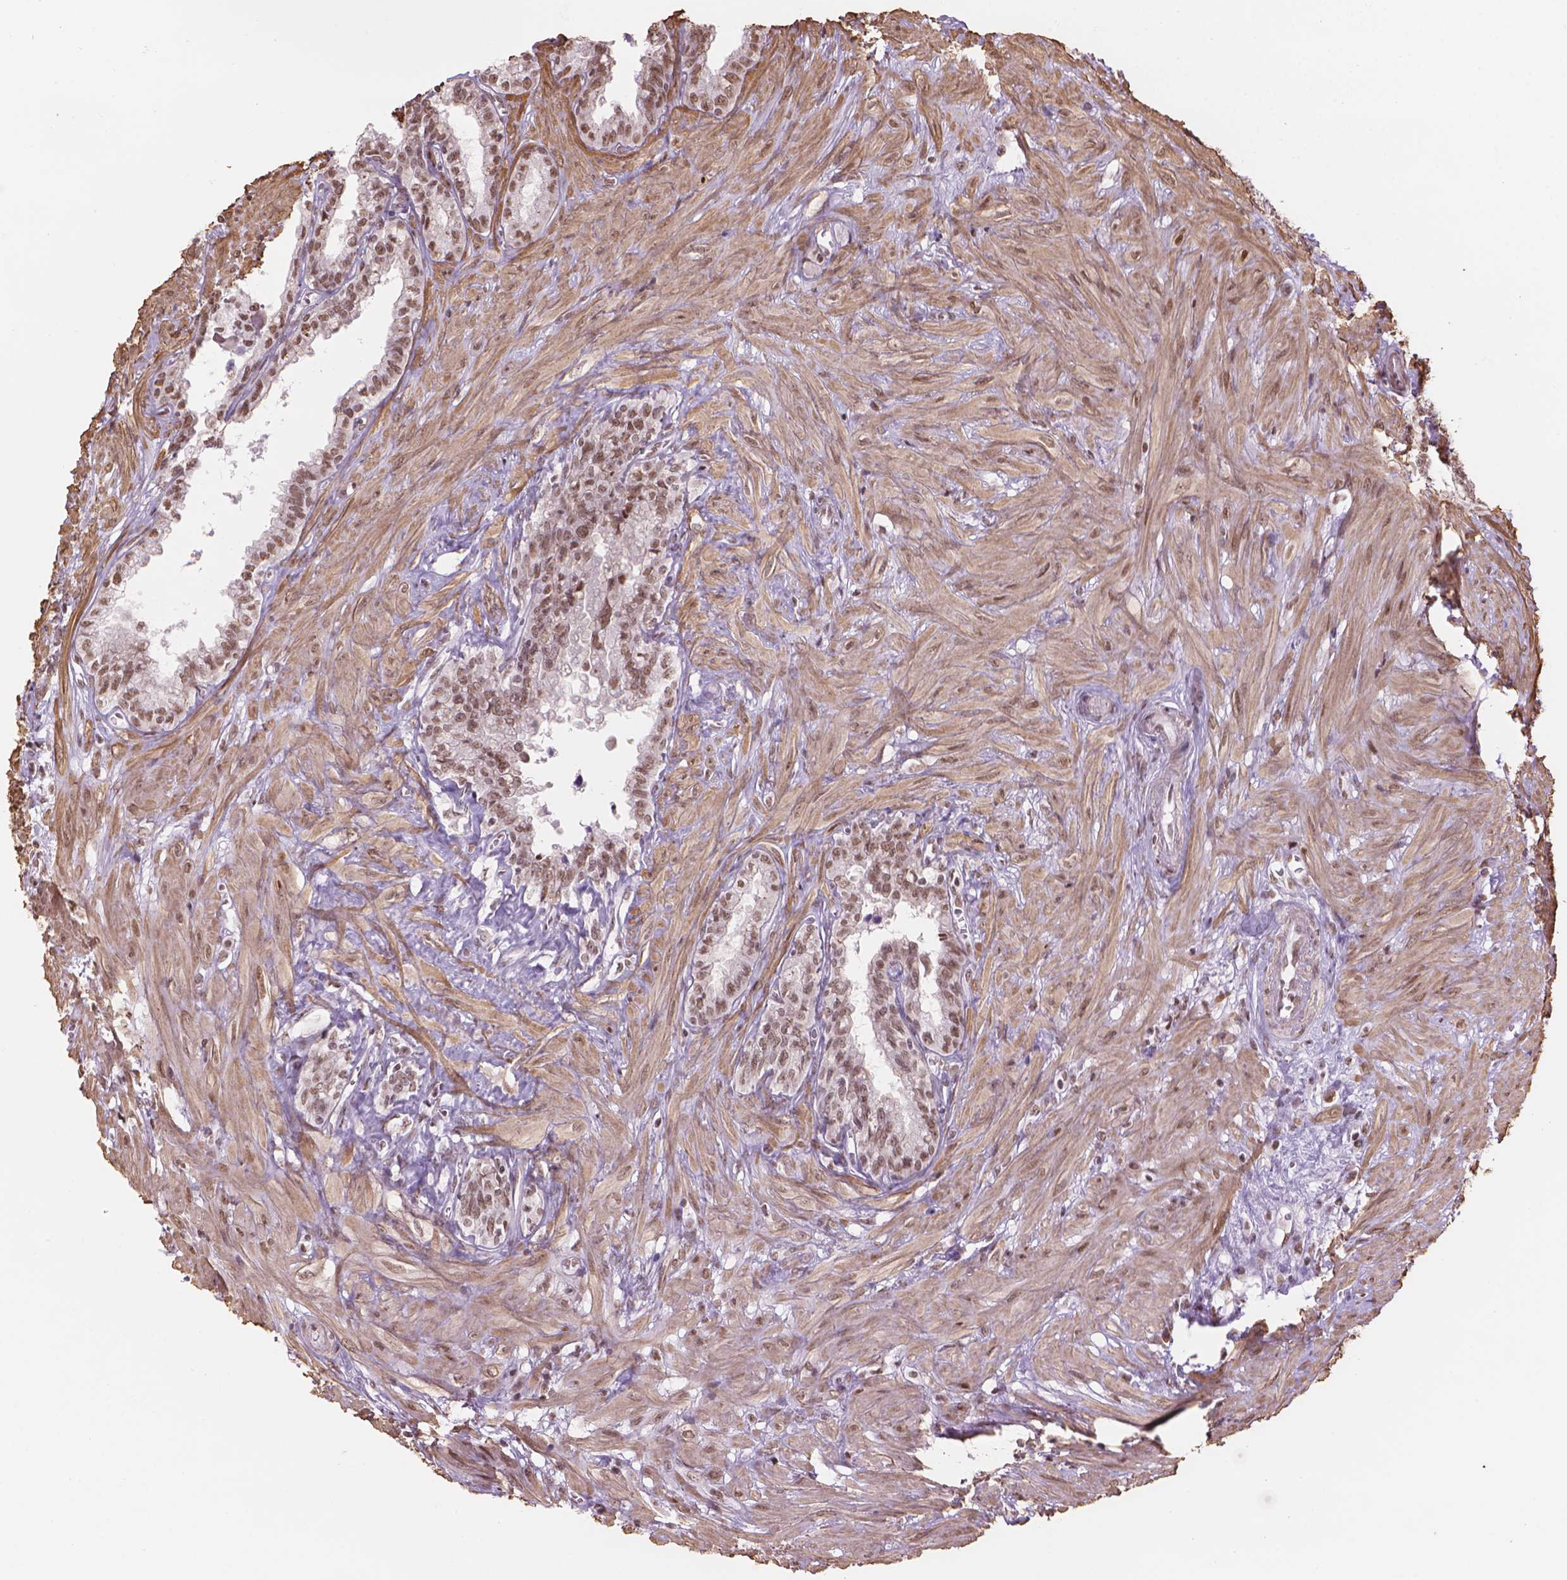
{"staining": {"intensity": "moderate", "quantity": ">75%", "location": "nuclear"}, "tissue": "seminal vesicle", "cell_type": "Glandular cells", "image_type": "normal", "snomed": [{"axis": "morphology", "description": "Normal tissue, NOS"}, {"axis": "morphology", "description": "Urothelial carcinoma, NOS"}, {"axis": "topography", "description": "Urinary bladder"}, {"axis": "topography", "description": "Seminal veicle"}], "caption": "Normal seminal vesicle was stained to show a protein in brown. There is medium levels of moderate nuclear positivity in approximately >75% of glandular cells.", "gene": "HOXD4", "patient": {"sex": "male", "age": 76}}